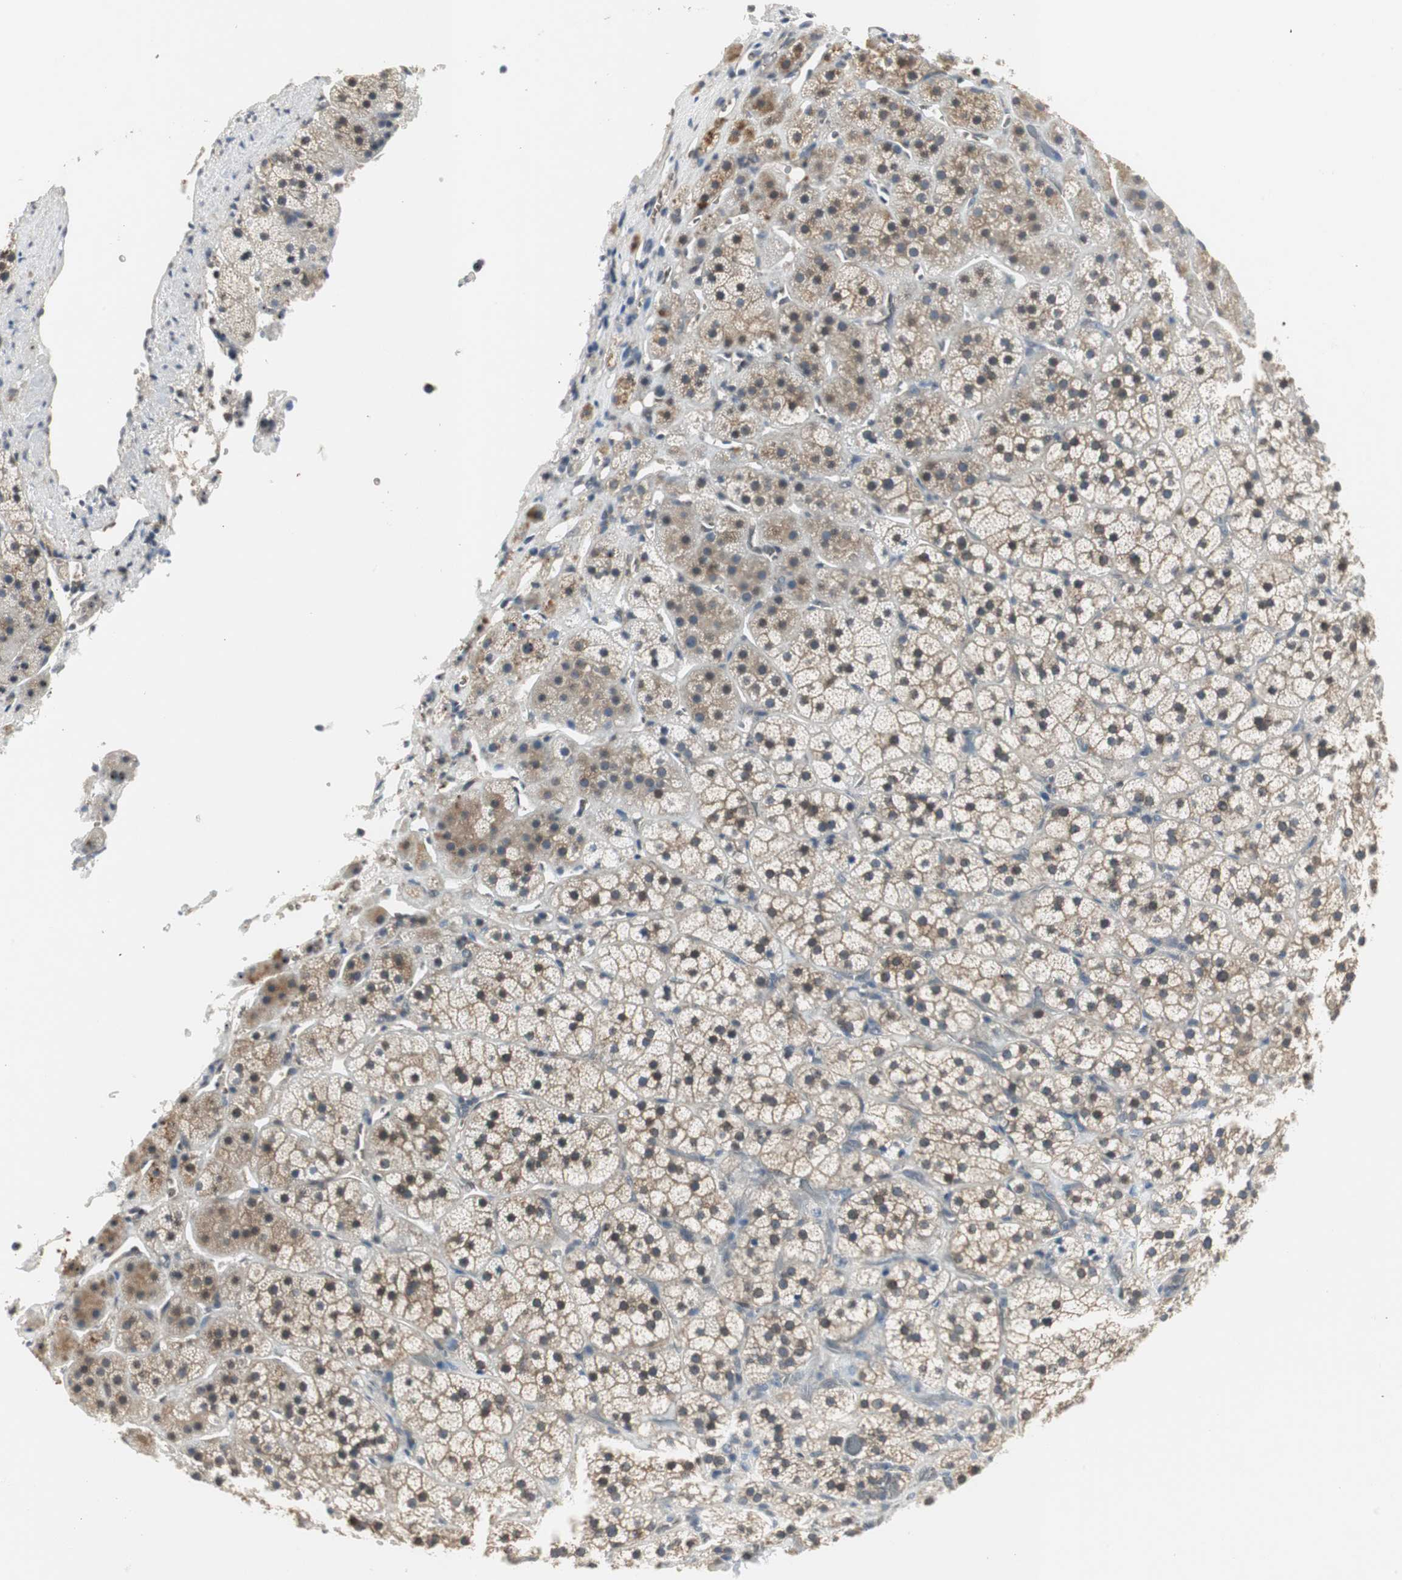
{"staining": {"intensity": "weak", "quantity": "25%-75%", "location": "cytoplasmic/membranous,nuclear"}, "tissue": "adrenal gland", "cell_type": "Glandular cells", "image_type": "normal", "snomed": [{"axis": "morphology", "description": "Normal tissue, NOS"}, {"axis": "topography", "description": "Adrenal gland"}], "caption": "Immunohistochemistry (IHC) (DAB (3,3'-diaminobenzidine)) staining of normal adrenal gland demonstrates weak cytoplasmic/membranous,nuclear protein staining in about 25%-75% of glandular cells.", "gene": "CCT5", "patient": {"sex": "female", "age": 44}}